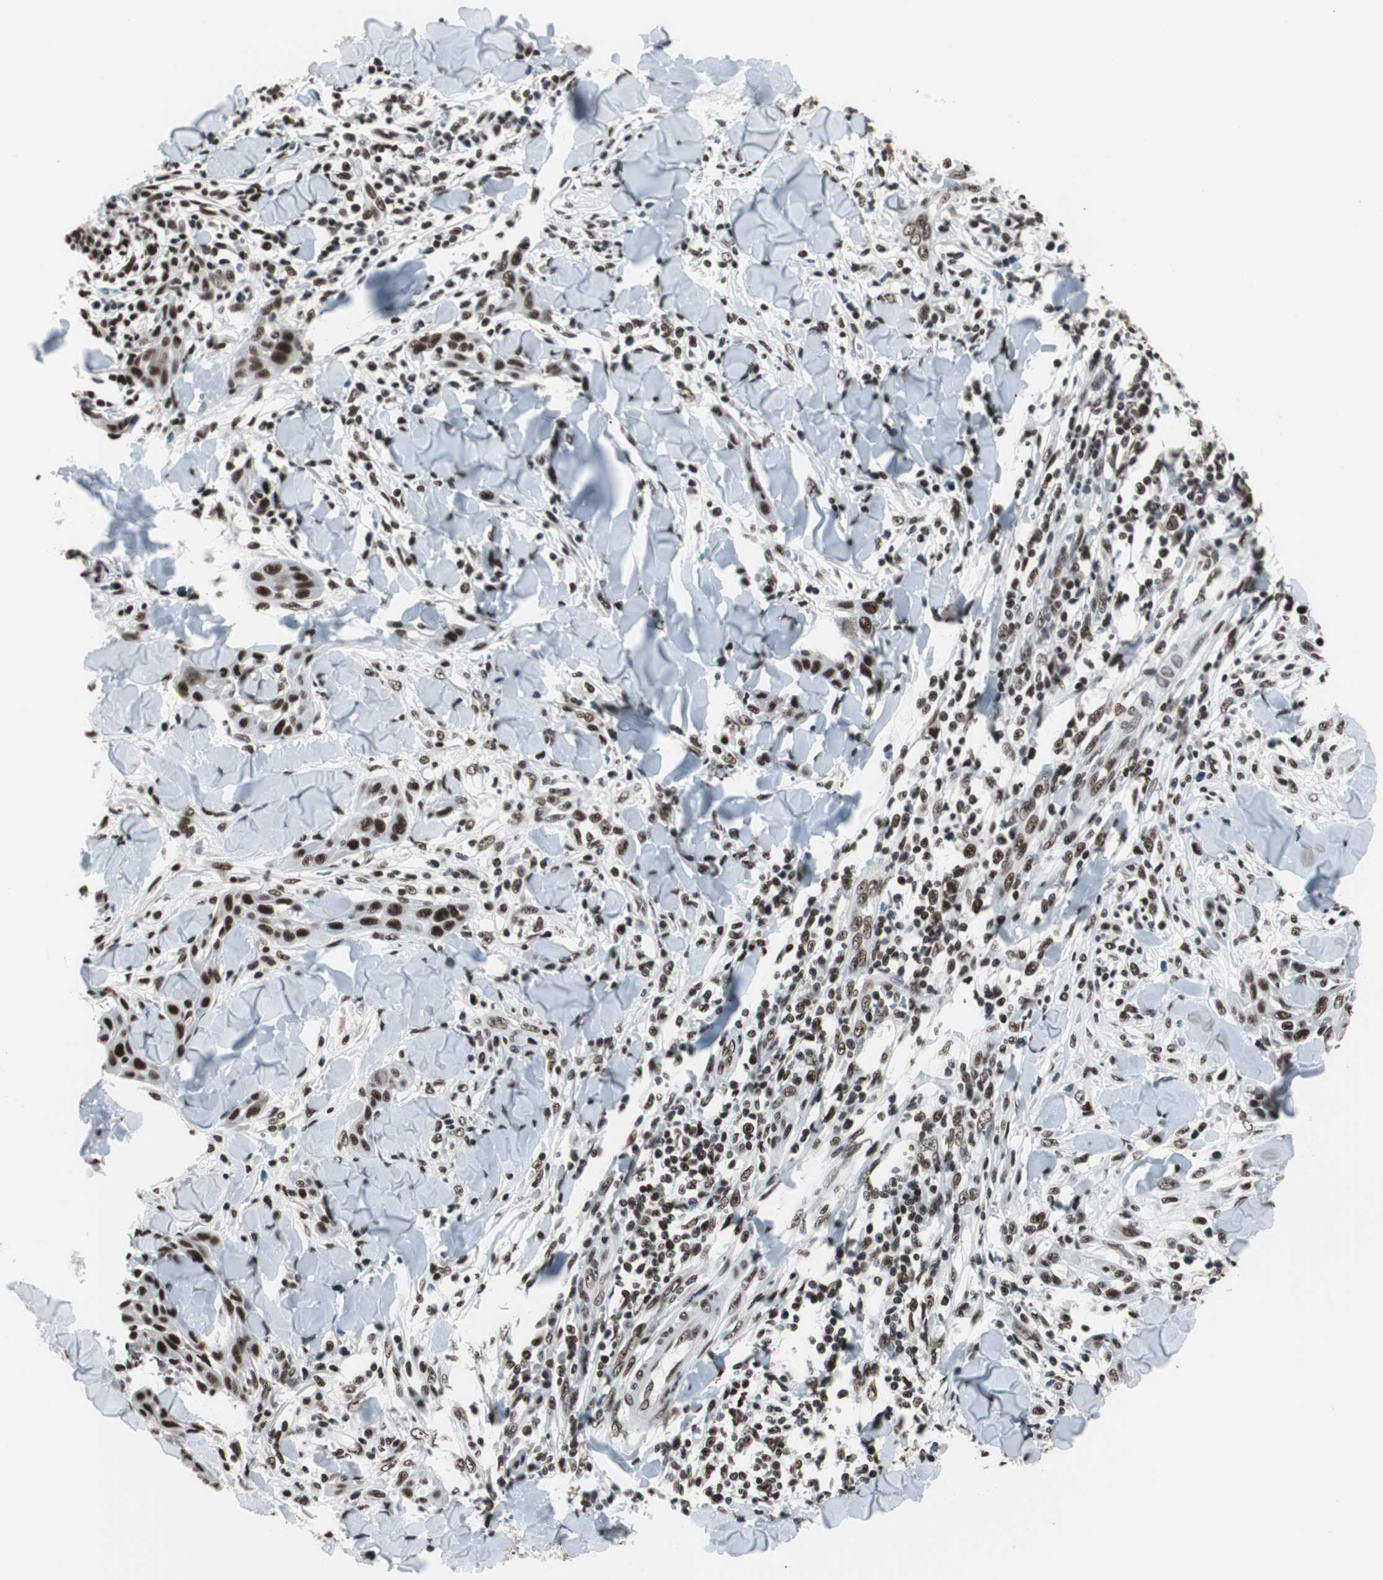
{"staining": {"intensity": "strong", "quantity": ">75%", "location": "nuclear"}, "tissue": "skin cancer", "cell_type": "Tumor cells", "image_type": "cancer", "snomed": [{"axis": "morphology", "description": "Squamous cell carcinoma, NOS"}, {"axis": "topography", "description": "Skin"}], "caption": "This is an image of IHC staining of skin cancer, which shows strong staining in the nuclear of tumor cells.", "gene": "XRCC1", "patient": {"sex": "male", "age": 24}}